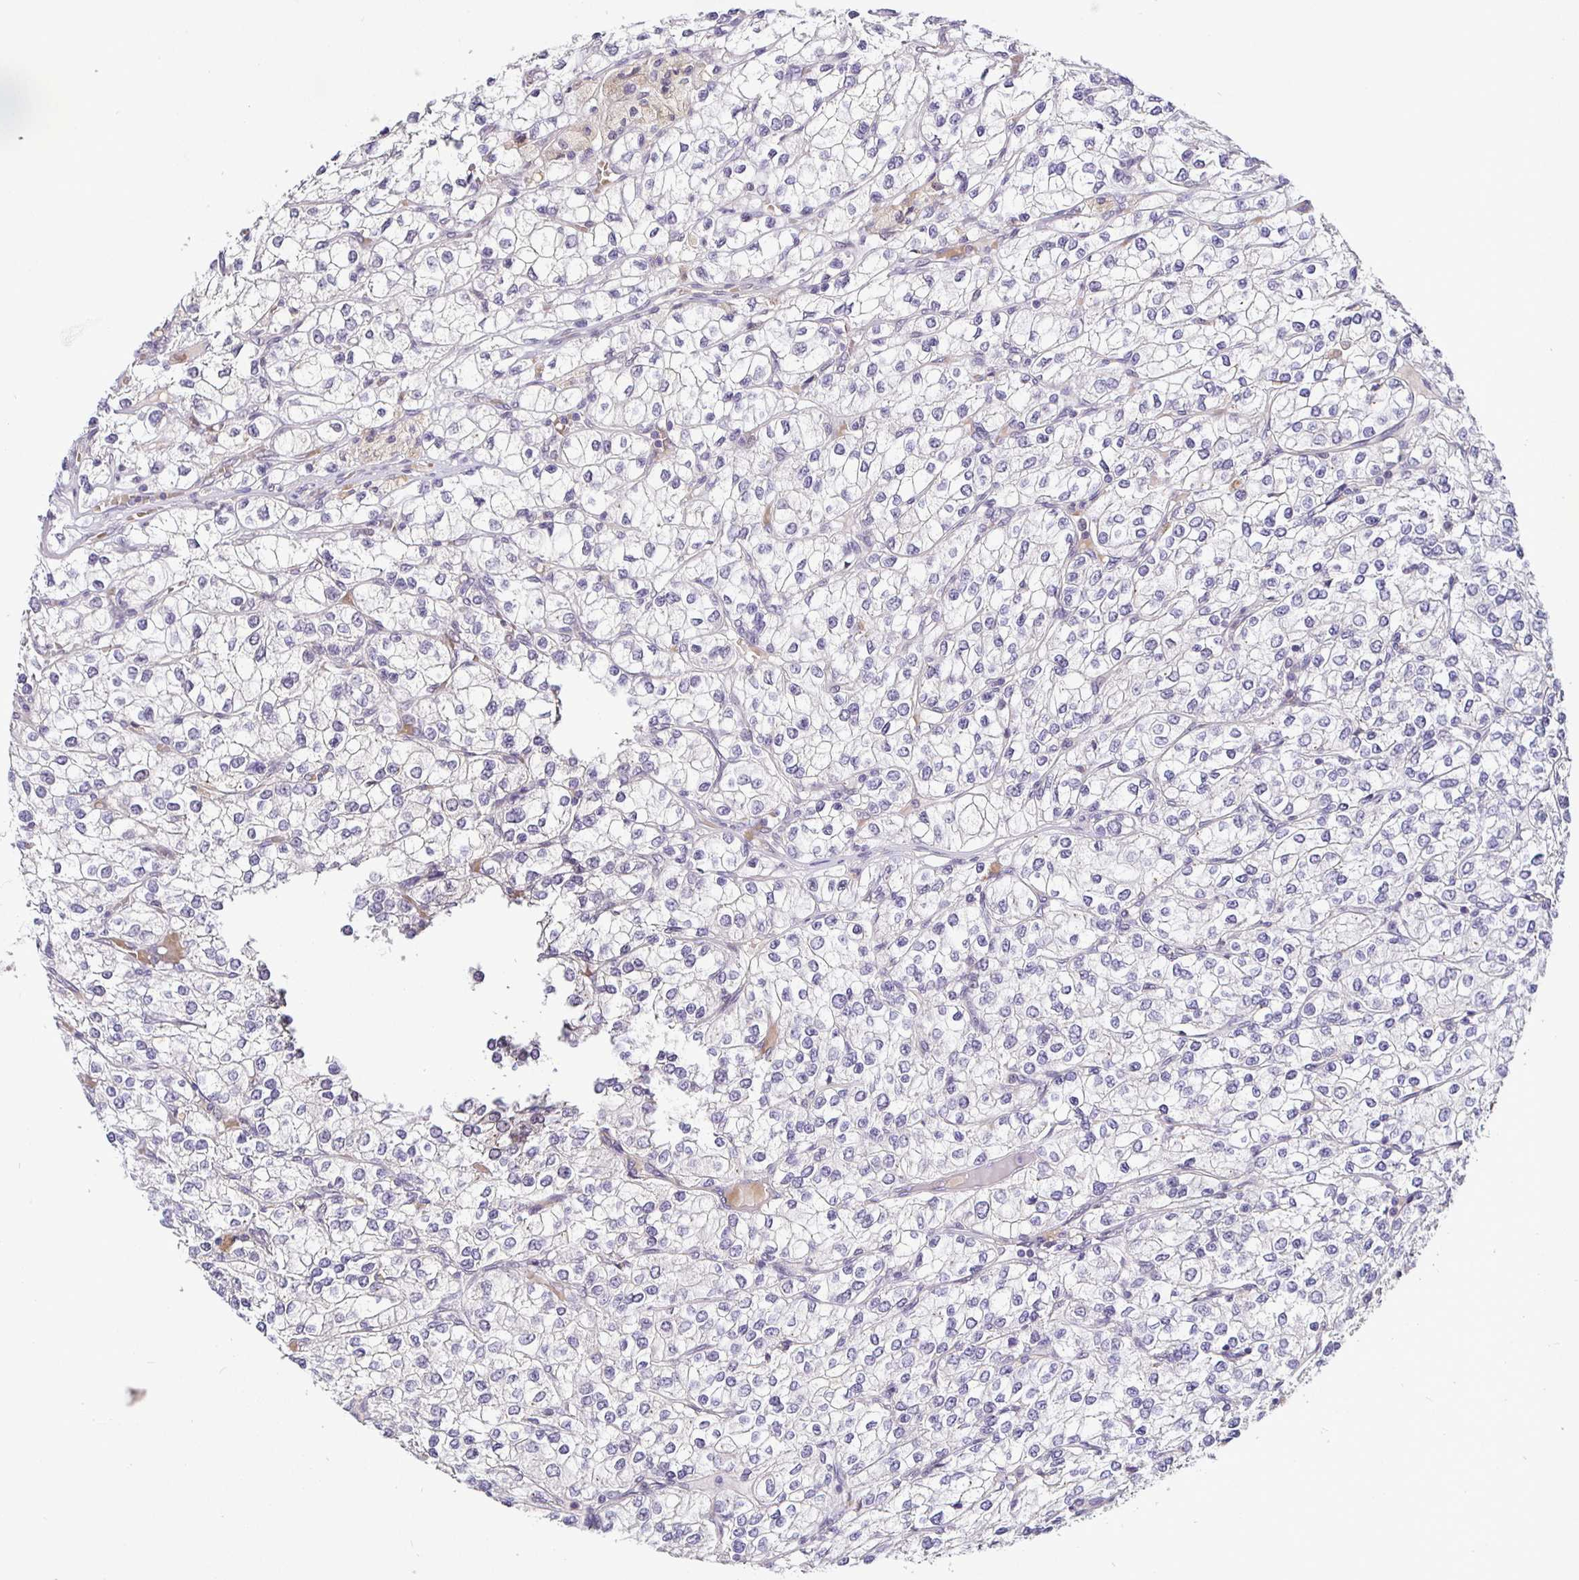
{"staining": {"intensity": "negative", "quantity": "none", "location": "none"}, "tissue": "renal cancer", "cell_type": "Tumor cells", "image_type": "cancer", "snomed": [{"axis": "morphology", "description": "Adenocarcinoma, NOS"}, {"axis": "topography", "description": "Kidney"}], "caption": "Human adenocarcinoma (renal) stained for a protein using immunohistochemistry reveals no staining in tumor cells.", "gene": "NUP188", "patient": {"sex": "male", "age": 80}}